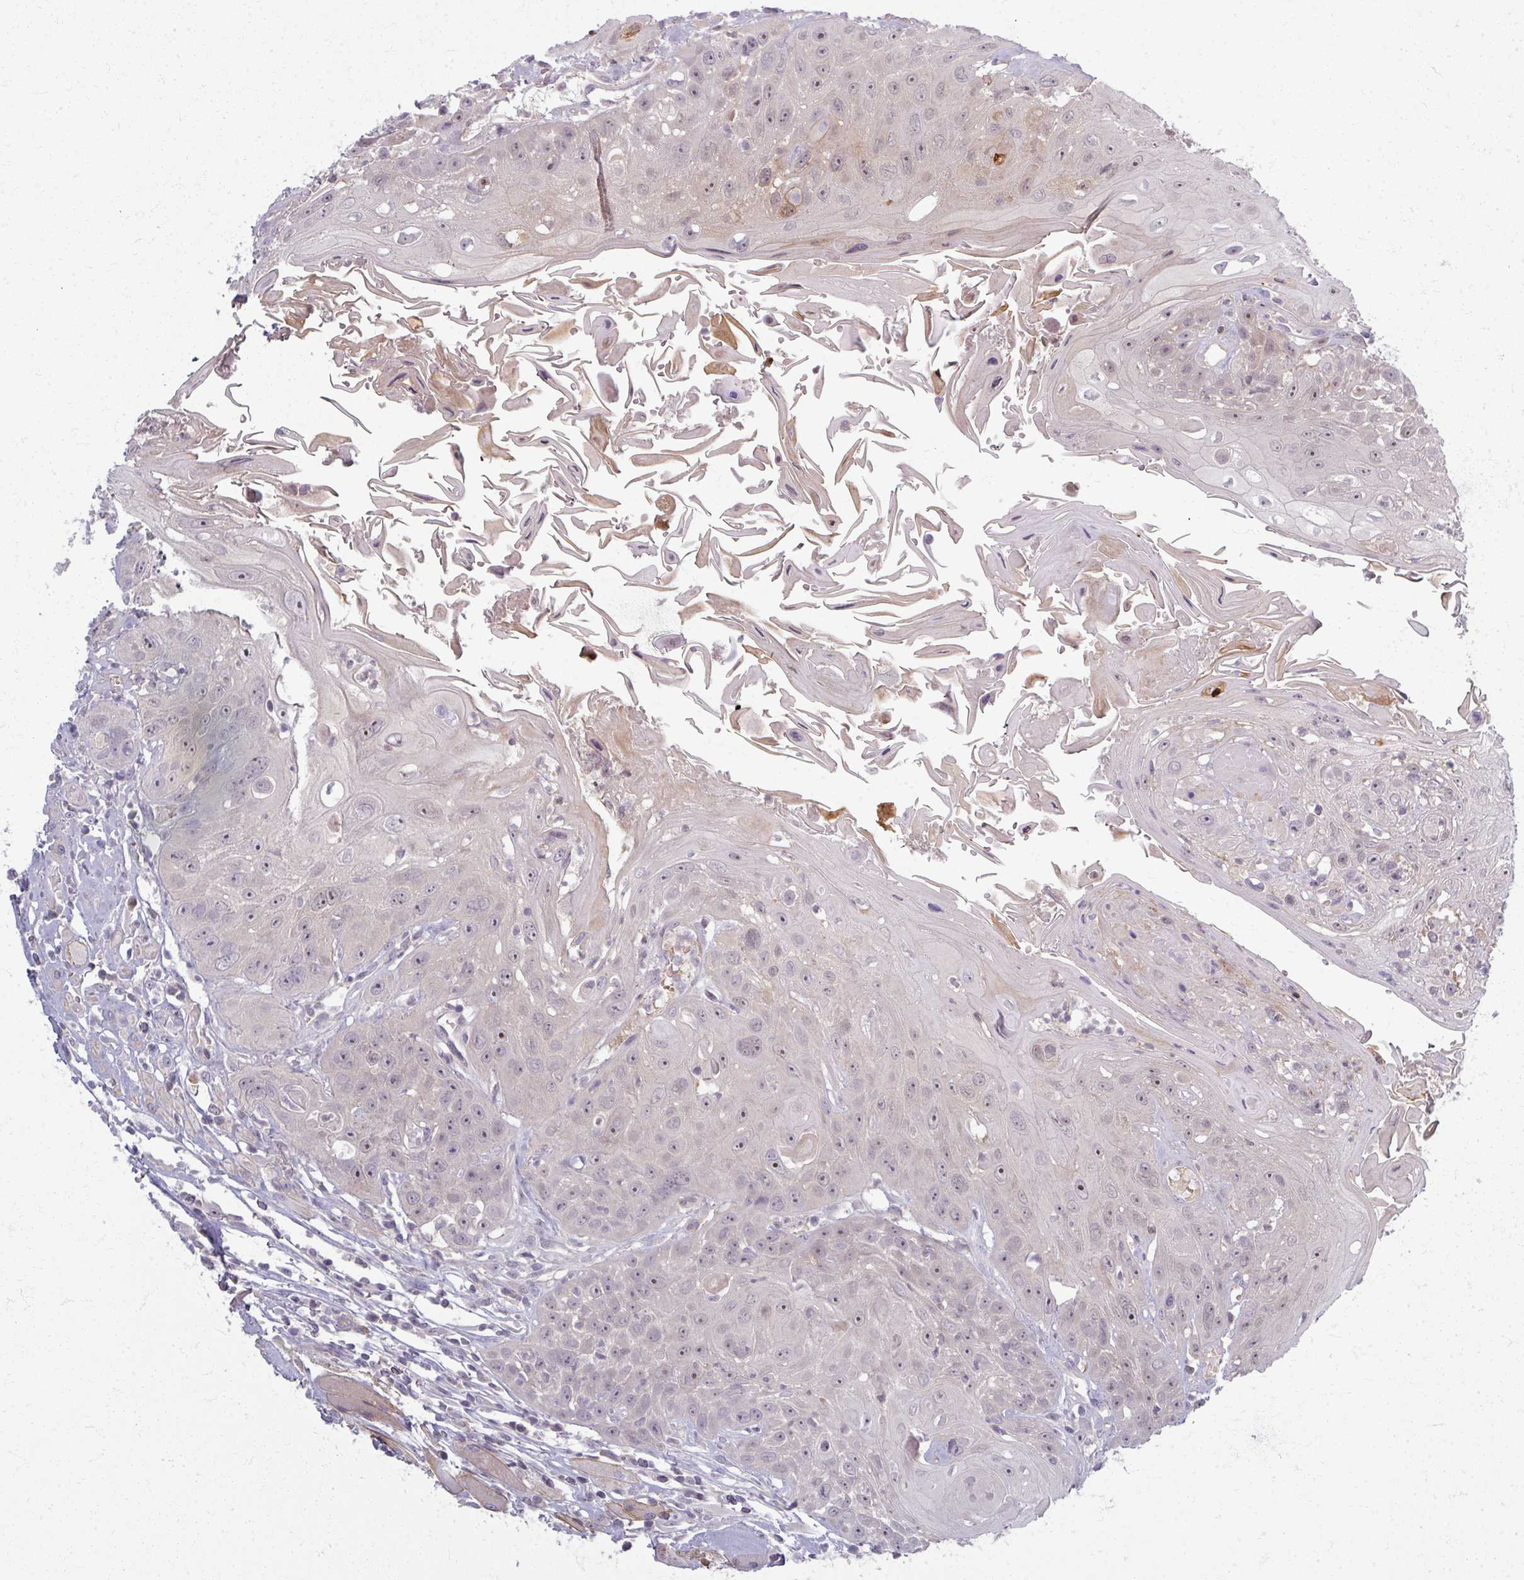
{"staining": {"intensity": "weak", "quantity": "<25%", "location": "nuclear"}, "tissue": "head and neck cancer", "cell_type": "Tumor cells", "image_type": "cancer", "snomed": [{"axis": "morphology", "description": "Squamous cell carcinoma, NOS"}, {"axis": "topography", "description": "Head-Neck"}], "caption": "The histopathology image reveals no staining of tumor cells in head and neck squamous cell carcinoma. Nuclei are stained in blue.", "gene": "TTLL7", "patient": {"sex": "female", "age": 59}}